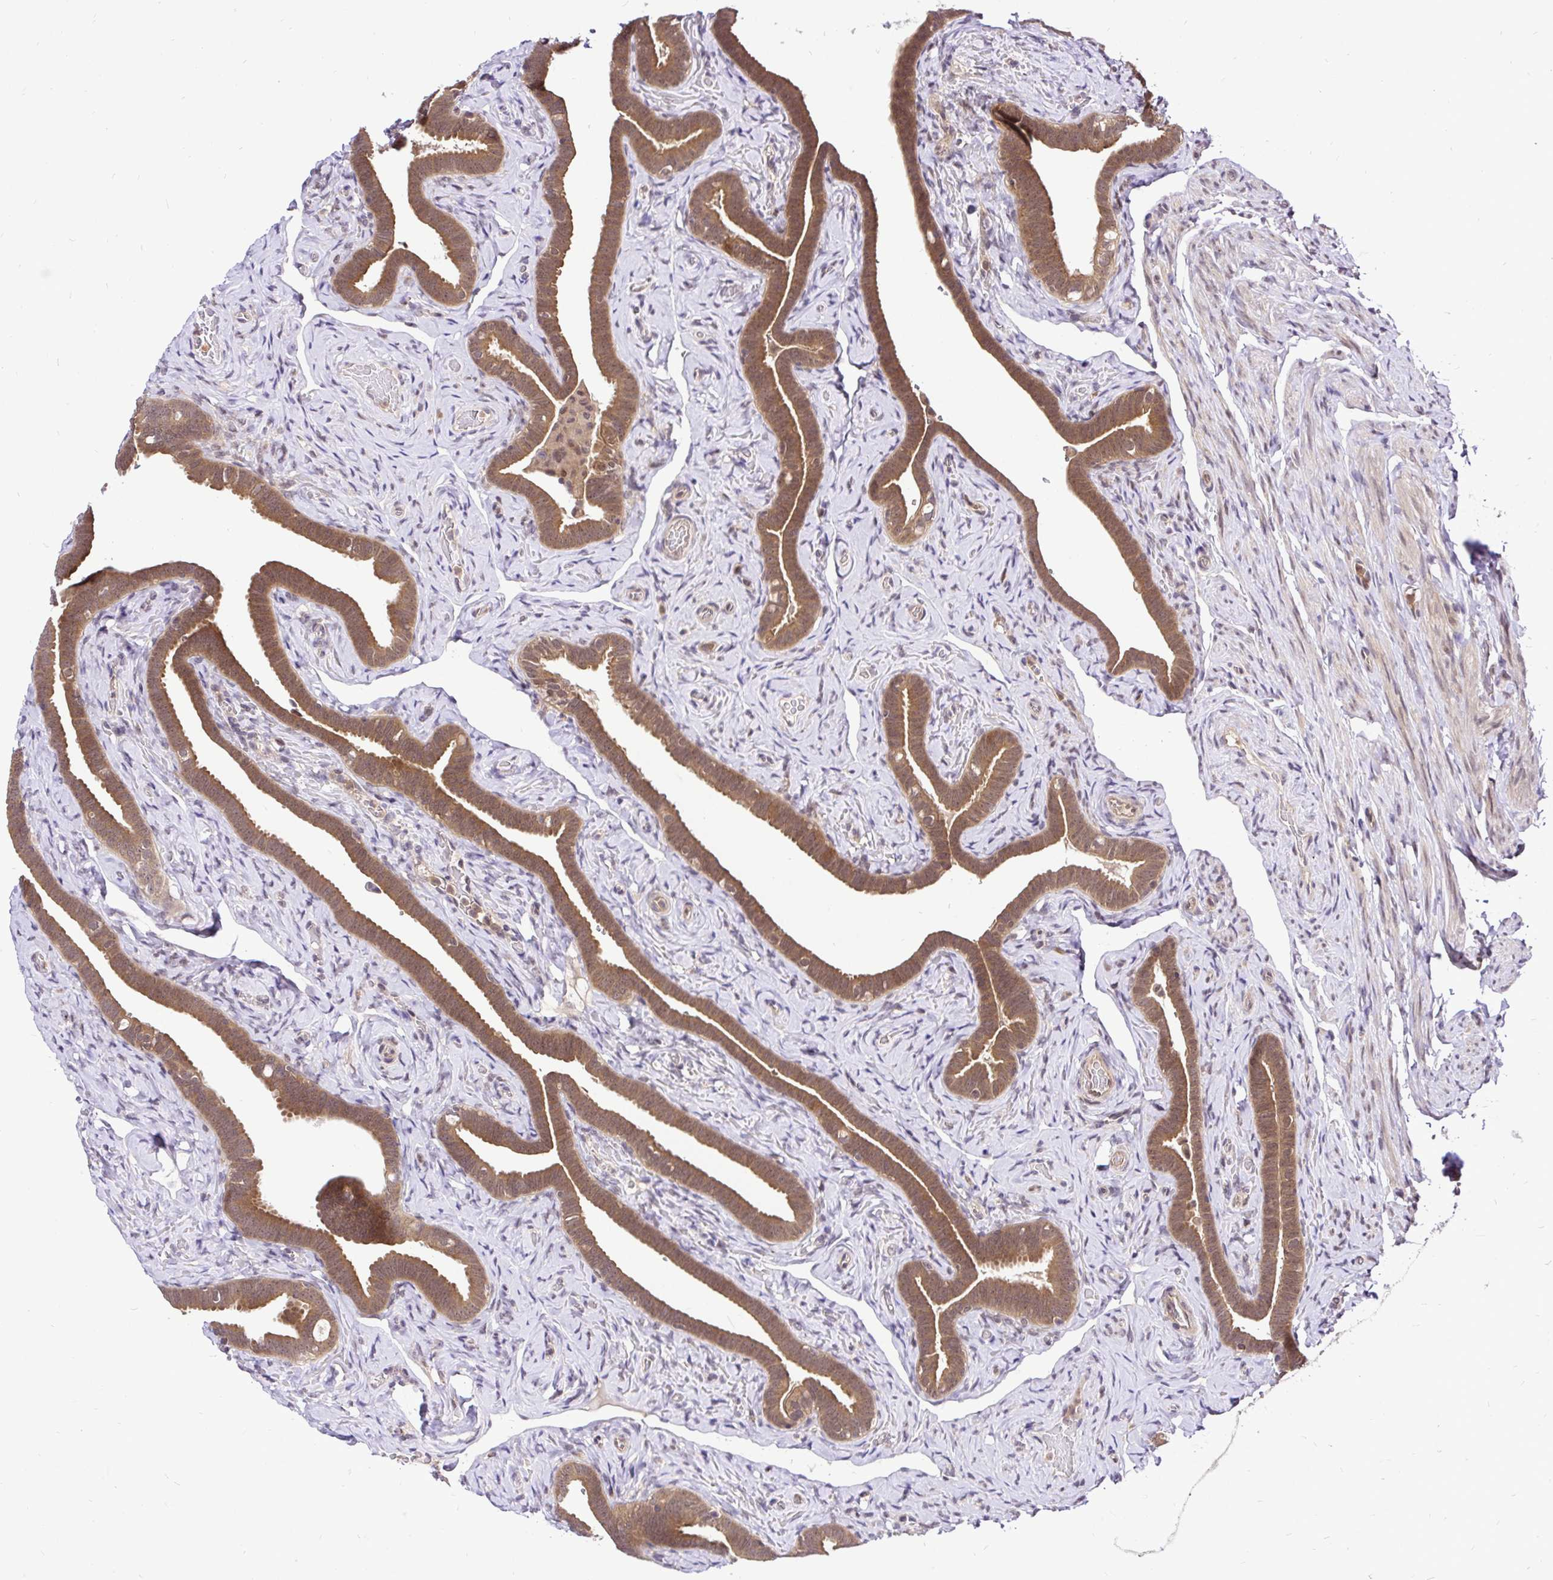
{"staining": {"intensity": "moderate", "quantity": ">75%", "location": "cytoplasmic/membranous,nuclear"}, "tissue": "fallopian tube", "cell_type": "Glandular cells", "image_type": "normal", "snomed": [{"axis": "morphology", "description": "Normal tissue, NOS"}, {"axis": "topography", "description": "Fallopian tube"}], "caption": "This micrograph shows immunohistochemistry (IHC) staining of benign fallopian tube, with medium moderate cytoplasmic/membranous,nuclear expression in approximately >75% of glandular cells.", "gene": "UBE2M", "patient": {"sex": "female", "age": 69}}